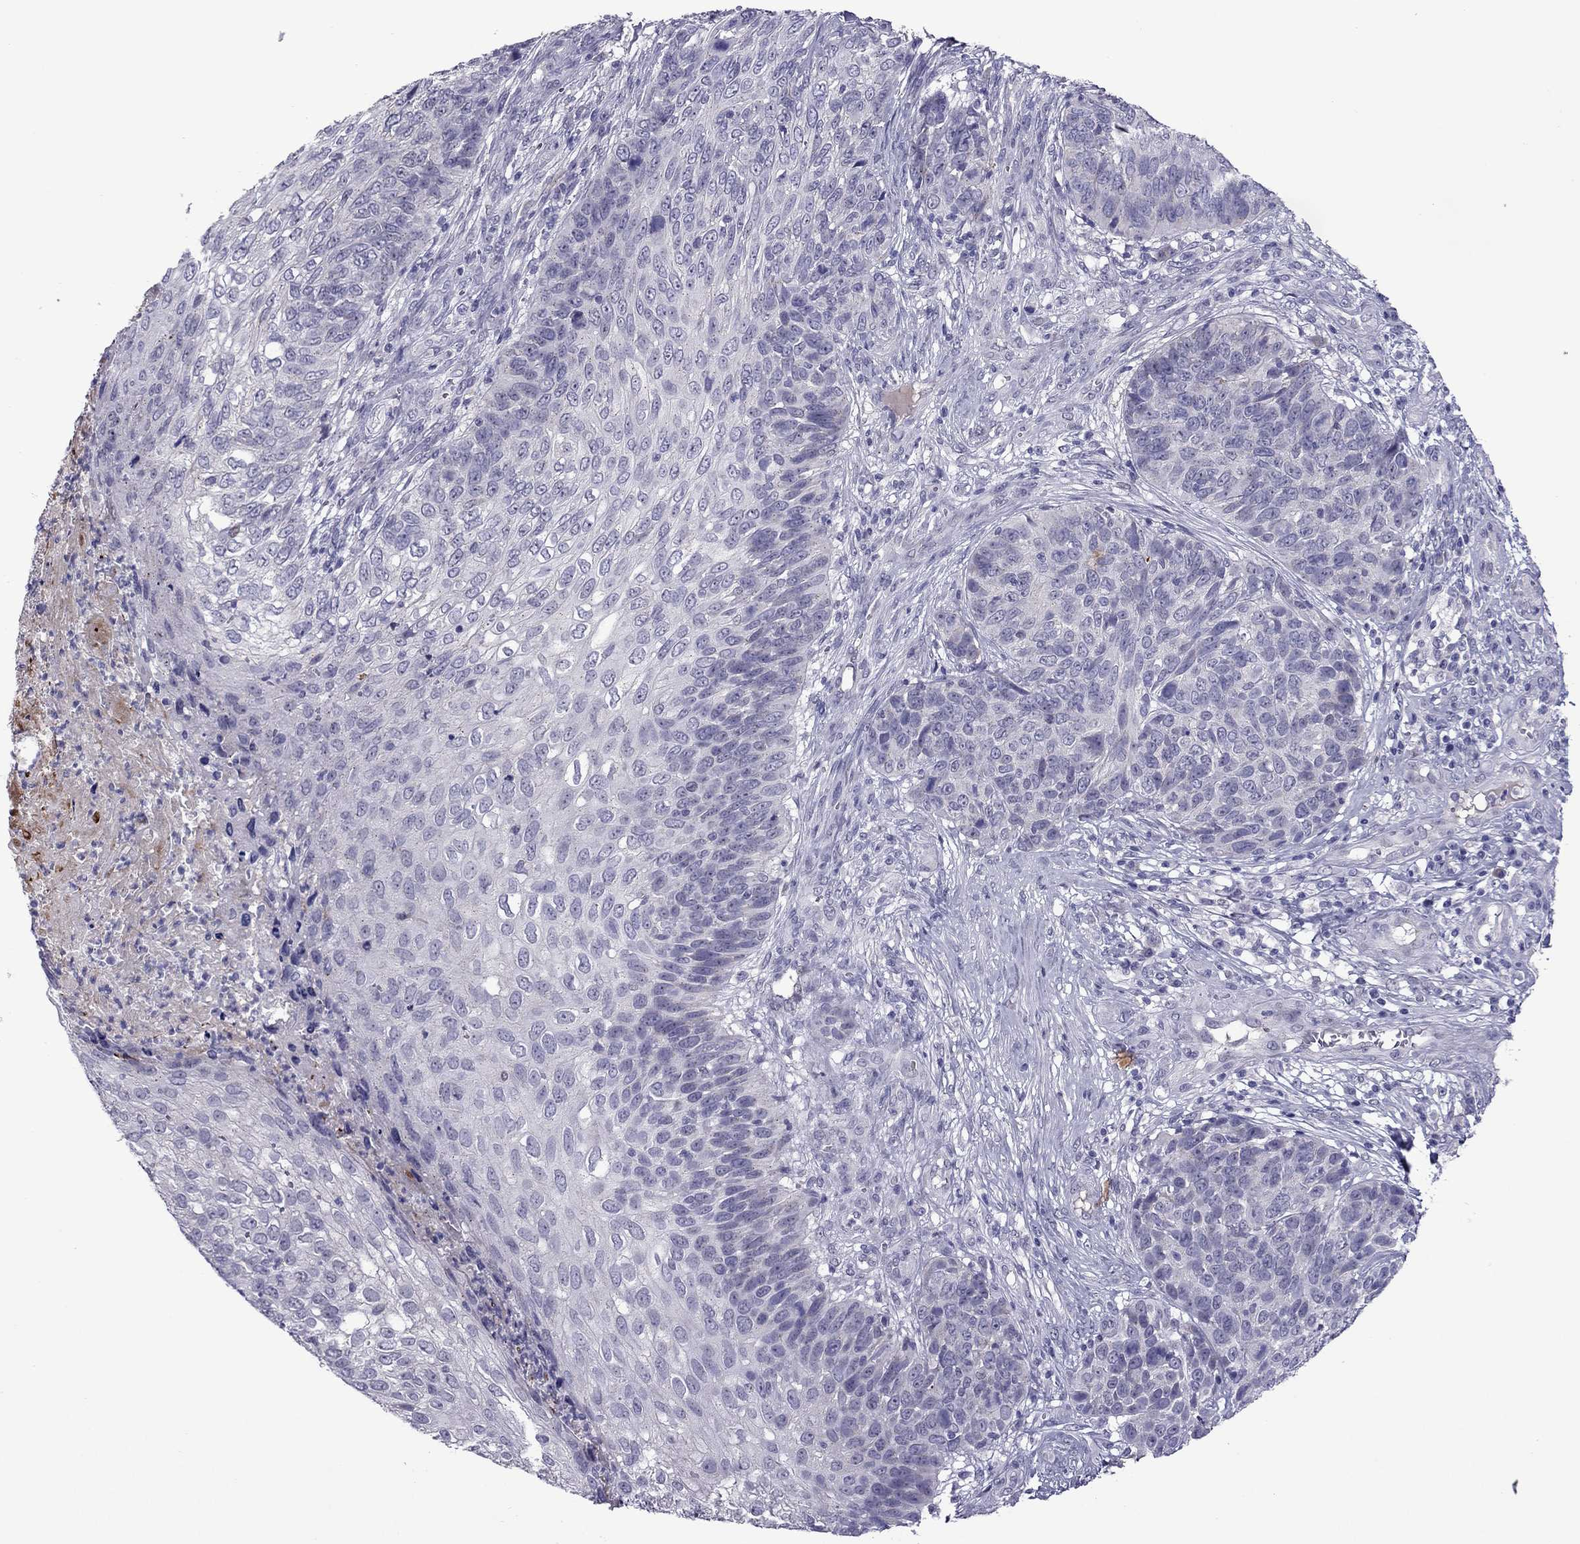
{"staining": {"intensity": "negative", "quantity": "none", "location": "none"}, "tissue": "skin cancer", "cell_type": "Tumor cells", "image_type": "cancer", "snomed": [{"axis": "morphology", "description": "Squamous cell carcinoma, NOS"}, {"axis": "topography", "description": "Skin"}], "caption": "IHC photomicrograph of neoplastic tissue: squamous cell carcinoma (skin) stained with DAB (3,3'-diaminobenzidine) exhibits no significant protein positivity in tumor cells. (Brightfield microscopy of DAB IHC at high magnification).", "gene": "MYBPH", "patient": {"sex": "male", "age": 92}}